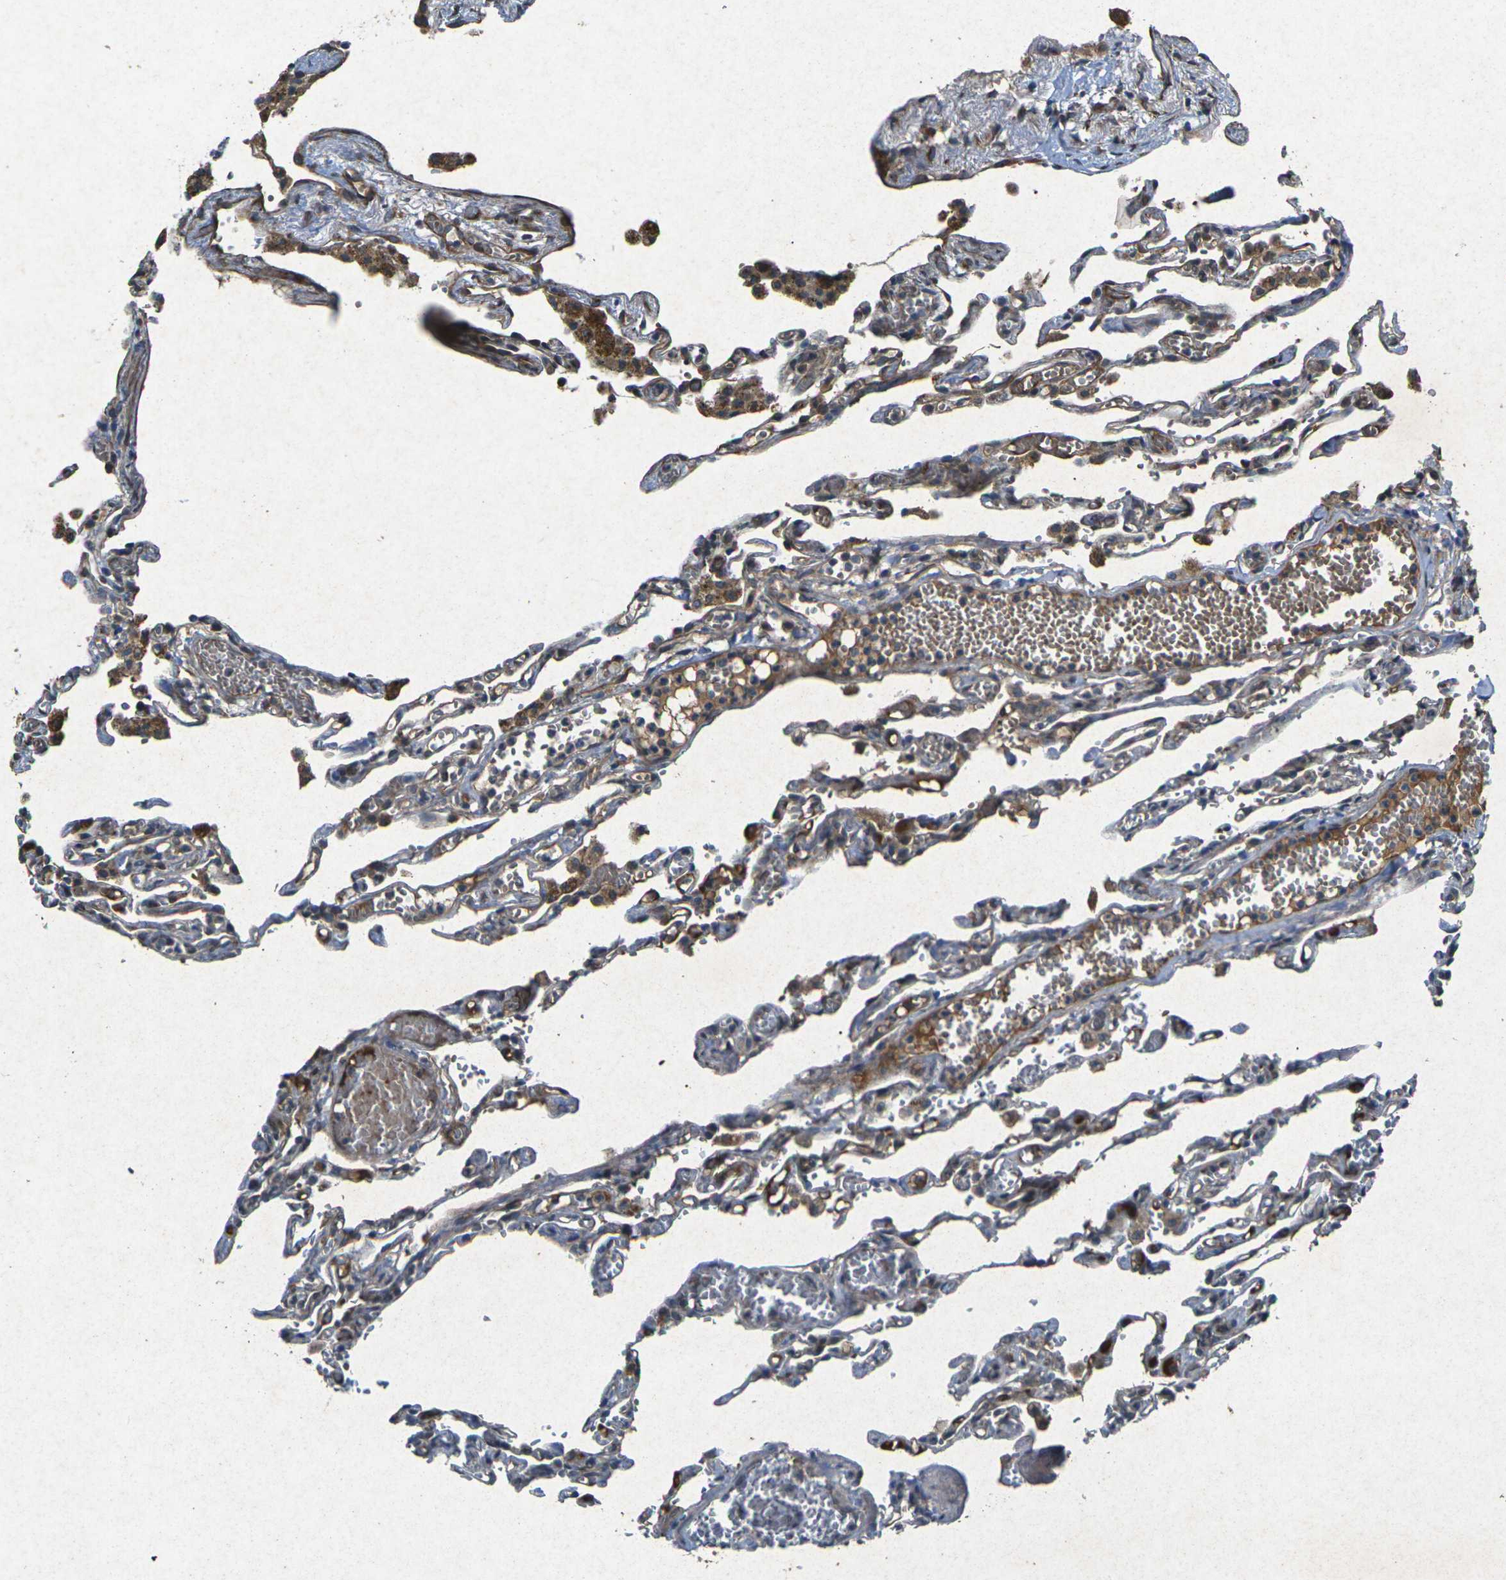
{"staining": {"intensity": "moderate", "quantity": "25%-75%", "location": "cytoplasmic/membranous"}, "tissue": "lung", "cell_type": "Alveolar cells", "image_type": "normal", "snomed": [{"axis": "morphology", "description": "Normal tissue, NOS"}, {"axis": "topography", "description": "Lung"}], "caption": "Brown immunohistochemical staining in benign lung demonstrates moderate cytoplasmic/membranous staining in about 25%-75% of alveolar cells.", "gene": "RGMA", "patient": {"sex": "male", "age": 21}}